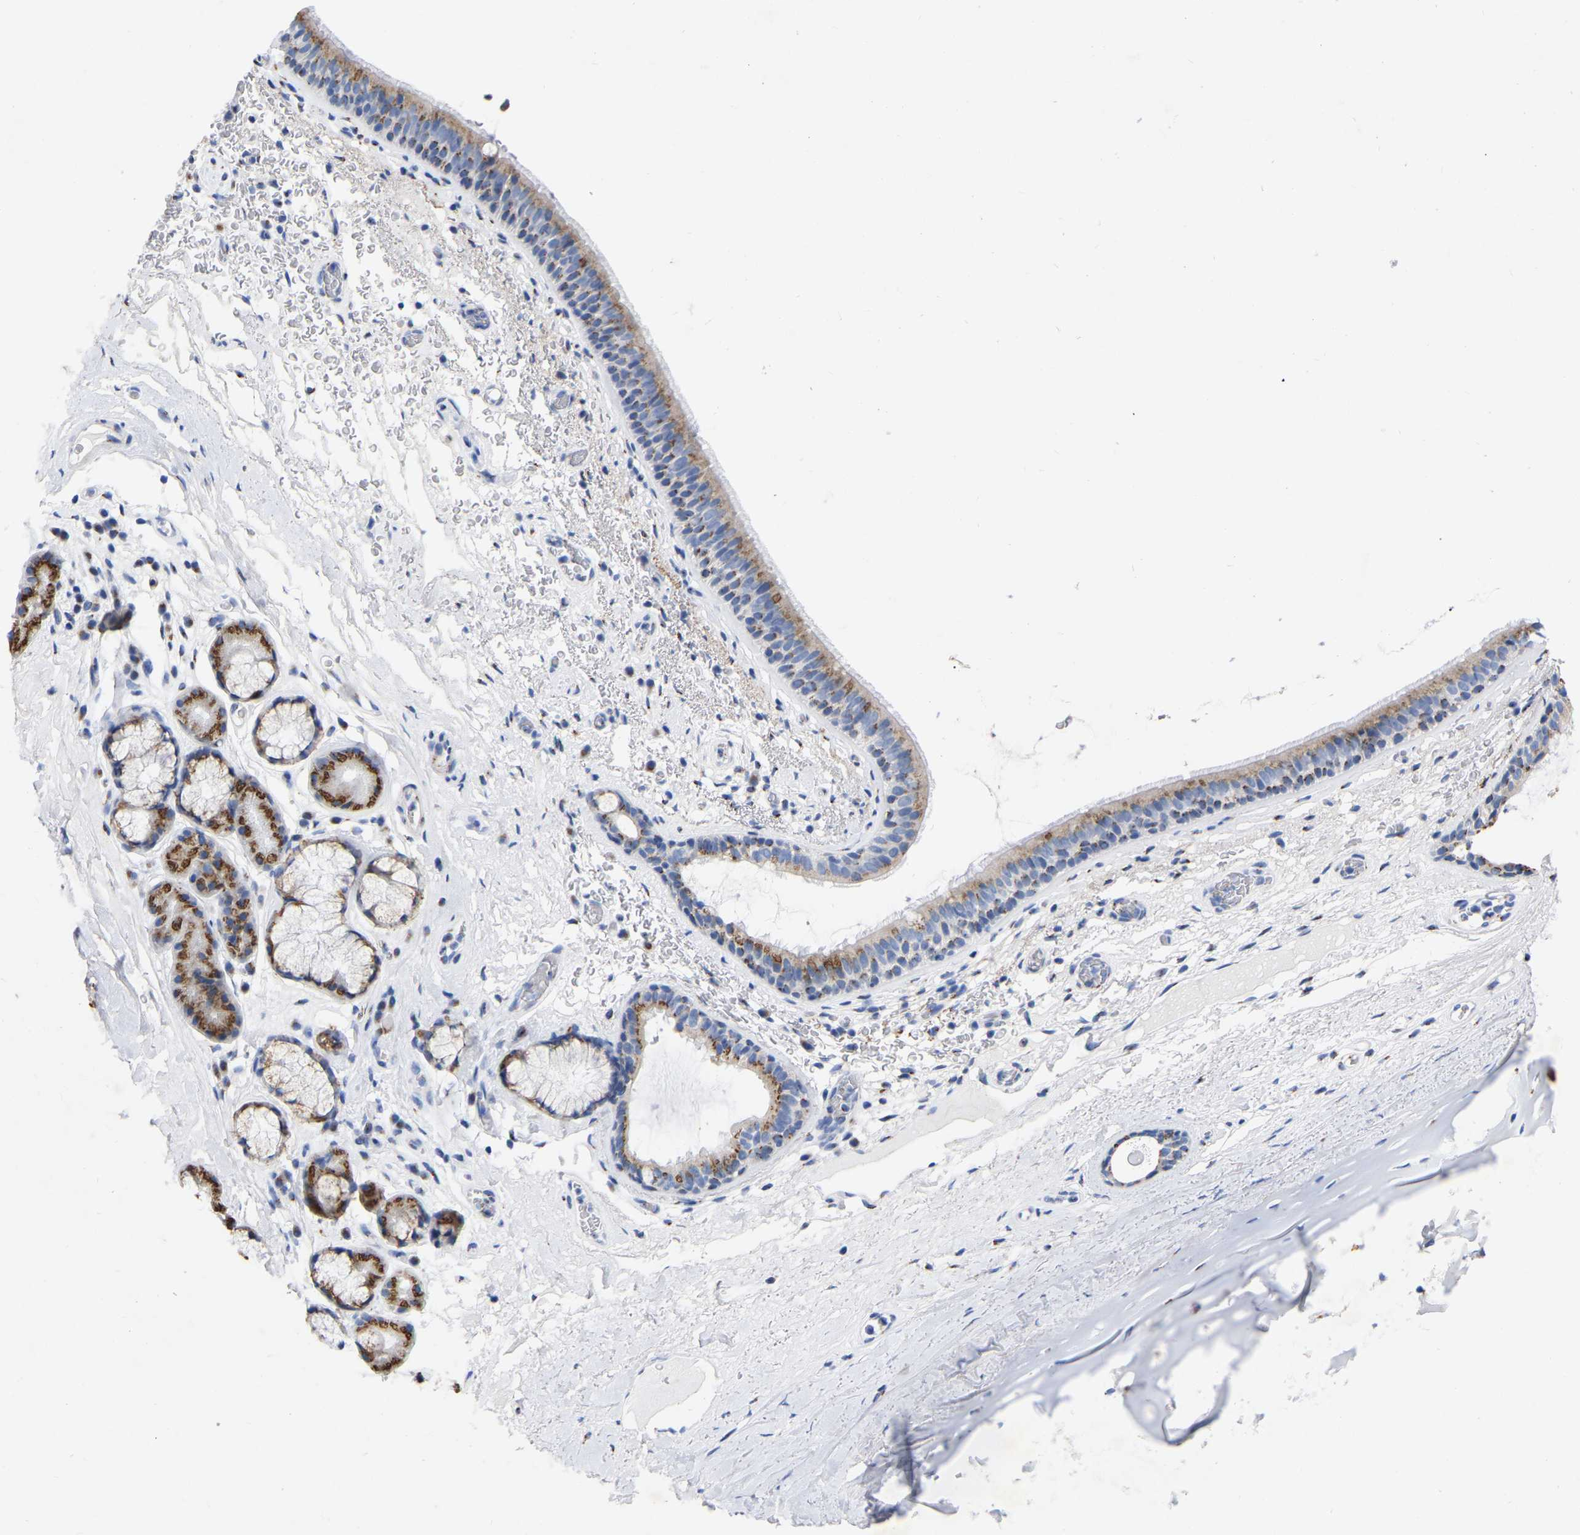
{"staining": {"intensity": "moderate", "quantity": "25%-75%", "location": "cytoplasmic/membranous"}, "tissue": "bronchus", "cell_type": "Respiratory epithelial cells", "image_type": "normal", "snomed": [{"axis": "morphology", "description": "Normal tissue, NOS"}, {"axis": "topography", "description": "Cartilage tissue"}], "caption": "A high-resolution image shows immunohistochemistry (IHC) staining of normal bronchus, which reveals moderate cytoplasmic/membranous positivity in approximately 25%-75% of respiratory epithelial cells.", "gene": "STRIP2", "patient": {"sex": "female", "age": 63}}